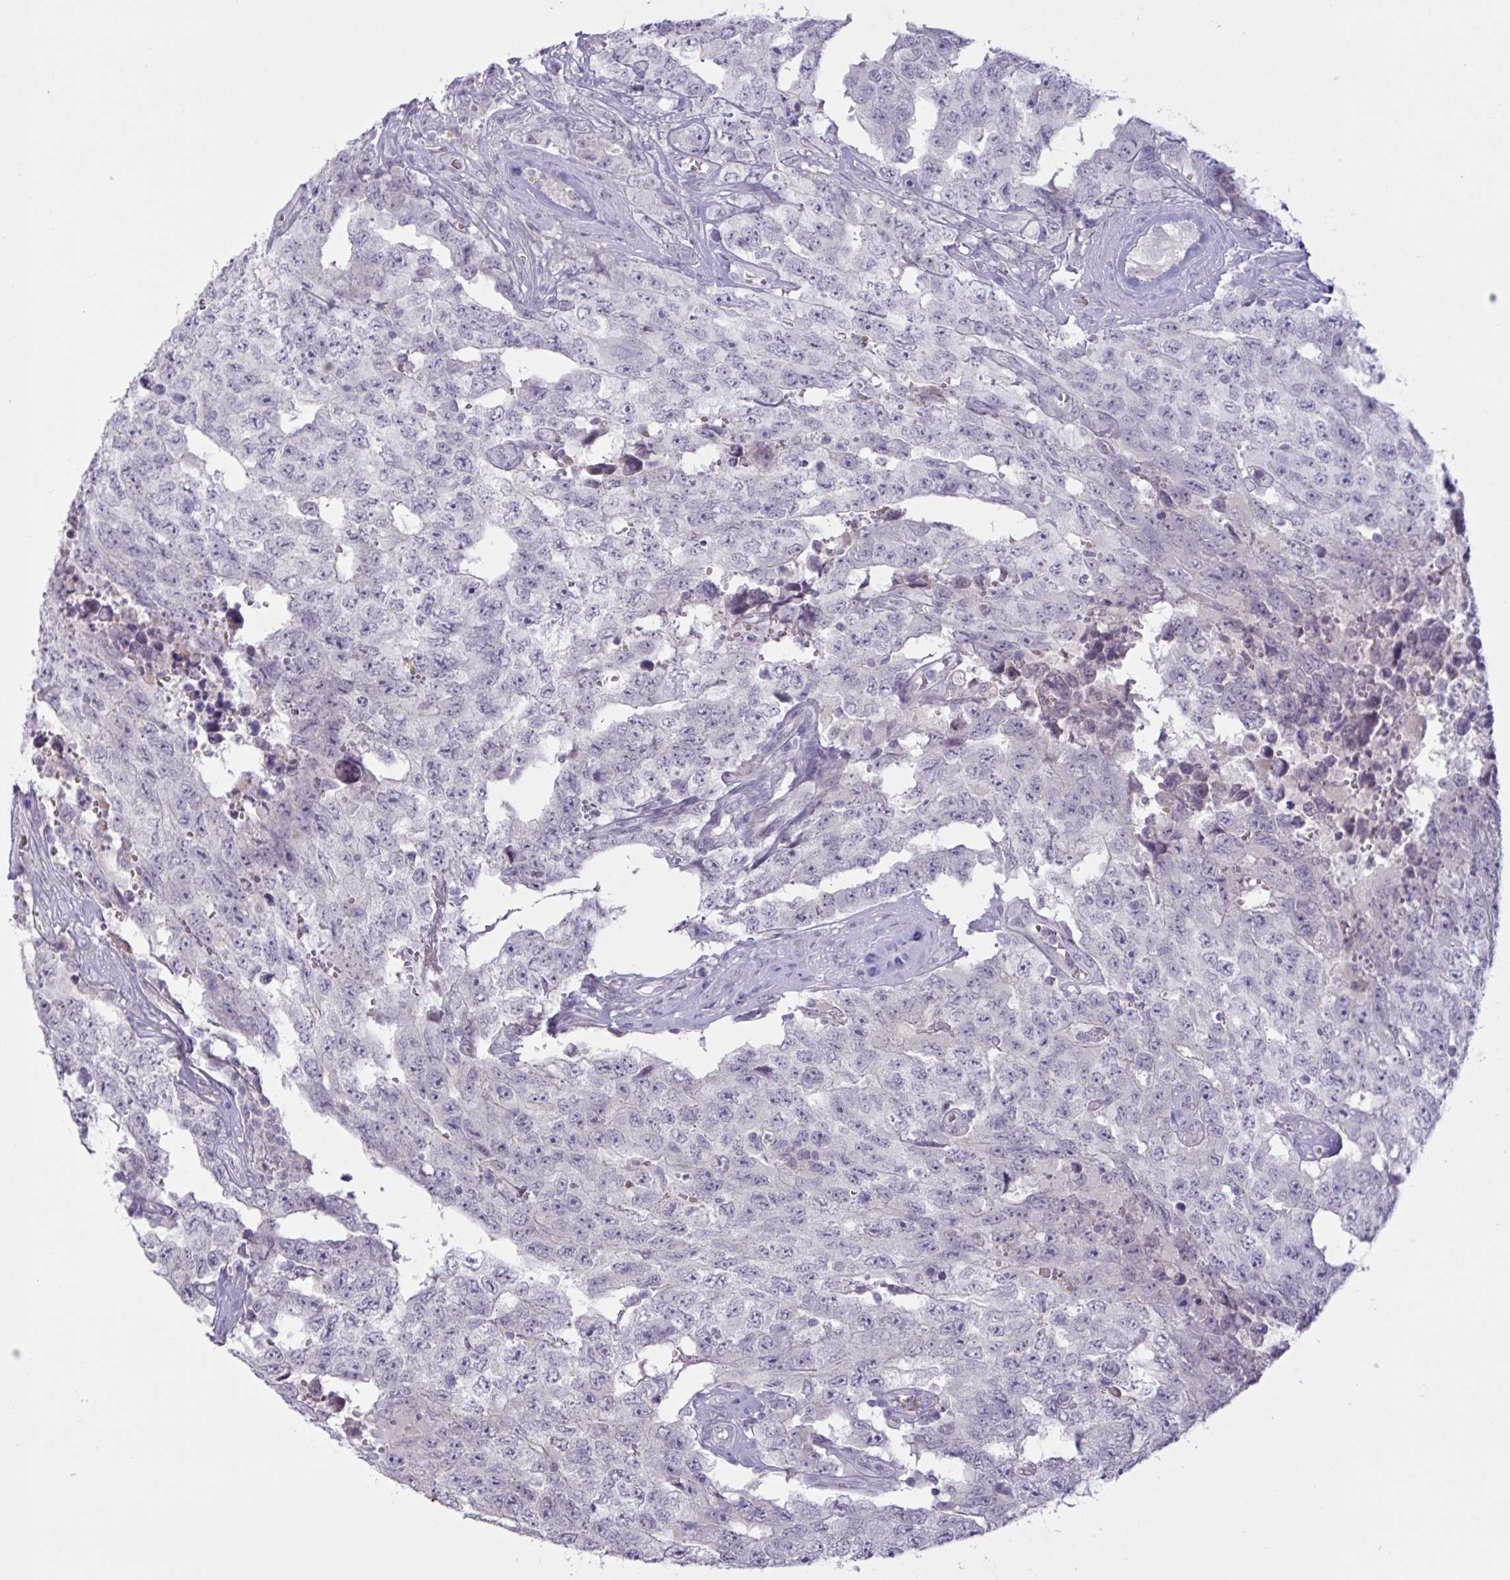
{"staining": {"intensity": "negative", "quantity": "none", "location": "none"}, "tissue": "testis cancer", "cell_type": "Tumor cells", "image_type": "cancer", "snomed": [{"axis": "morphology", "description": "Normal tissue, NOS"}, {"axis": "morphology", "description": "Carcinoma, Embryonal, NOS"}, {"axis": "topography", "description": "Testis"}, {"axis": "topography", "description": "Epididymis"}], "caption": "The image reveals no significant positivity in tumor cells of testis cancer (embryonal carcinoma).", "gene": "RFPL4B", "patient": {"sex": "male", "age": 25}}